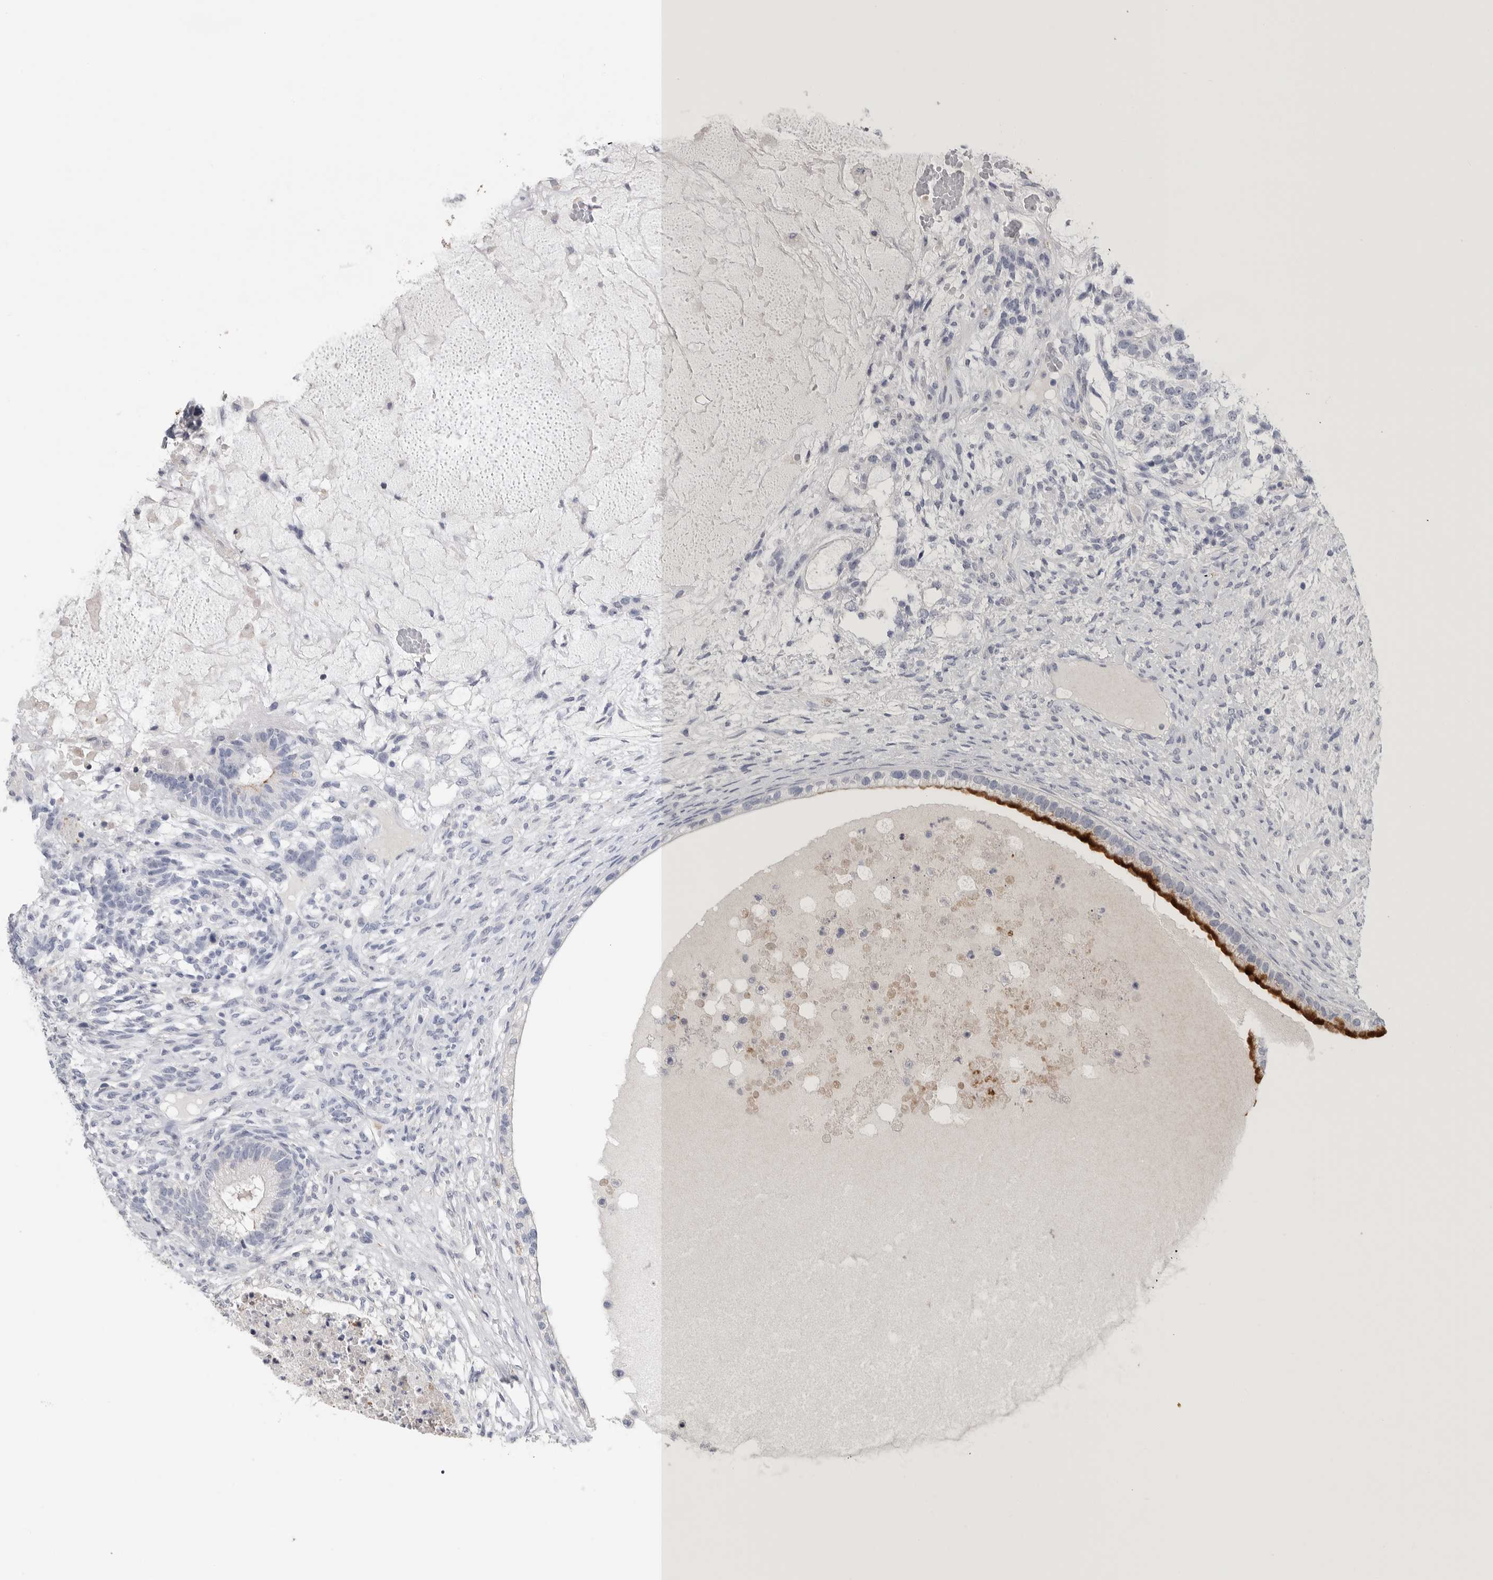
{"staining": {"intensity": "strong", "quantity": "<25%", "location": "cytoplasmic/membranous"}, "tissue": "testis cancer", "cell_type": "Tumor cells", "image_type": "cancer", "snomed": [{"axis": "morphology", "description": "Seminoma, NOS"}, {"axis": "morphology", "description": "Carcinoma, Embryonal, NOS"}, {"axis": "topography", "description": "Testis"}], "caption": "This image exhibits testis cancer (embryonal carcinoma) stained with immunohistochemistry to label a protein in brown. The cytoplasmic/membranous of tumor cells show strong positivity for the protein. Nuclei are counter-stained blue.", "gene": "TIMP1", "patient": {"sex": "male", "age": 28}}